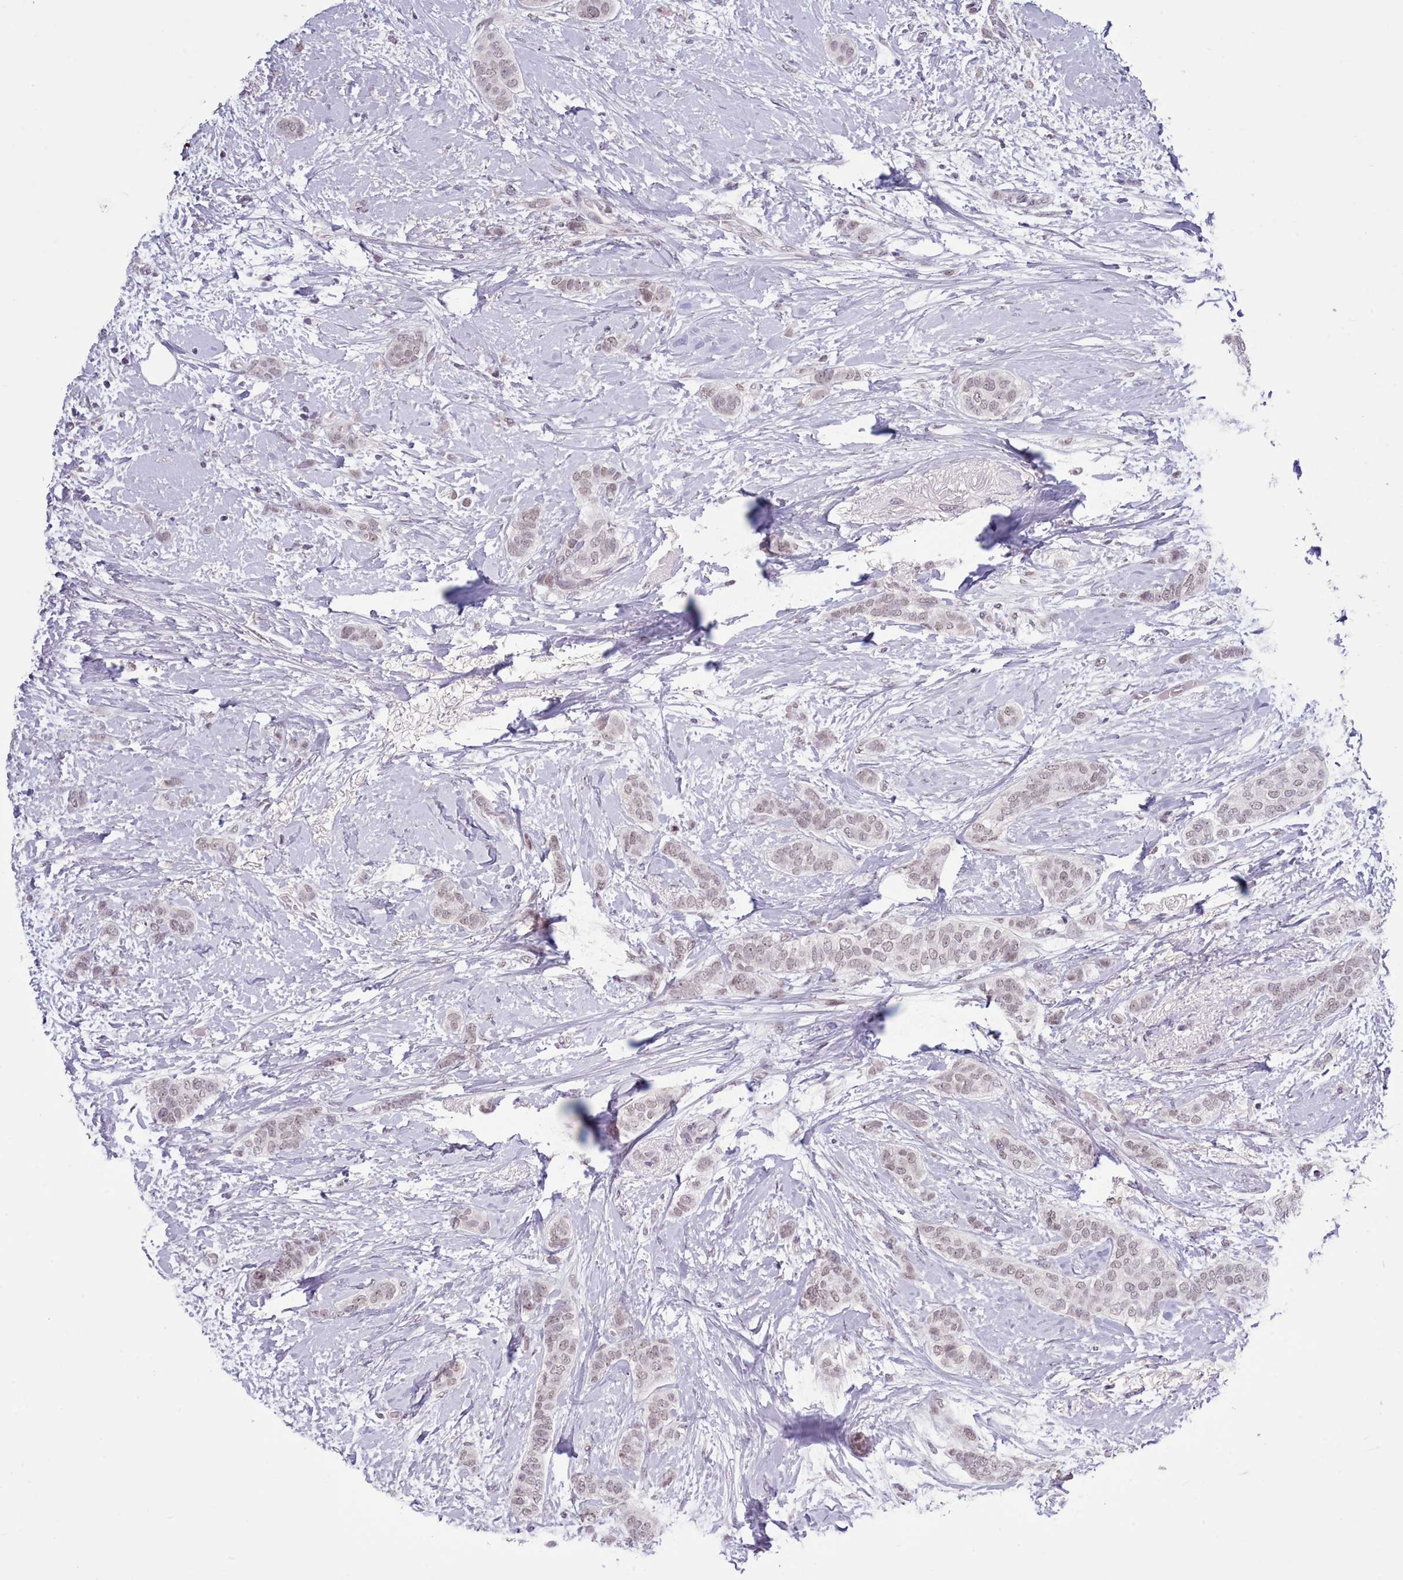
{"staining": {"intensity": "weak", "quantity": ">75%", "location": "nuclear"}, "tissue": "breast cancer", "cell_type": "Tumor cells", "image_type": "cancer", "snomed": [{"axis": "morphology", "description": "Duct carcinoma"}, {"axis": "topography", "description": "Breast"}], "caption": "Breast intraductal carcinoma stained for a protein reveals weak nuclear positivity in tumor cells.", "gene": "RFX1", "patient": {"sex": "female", "age": 72}}